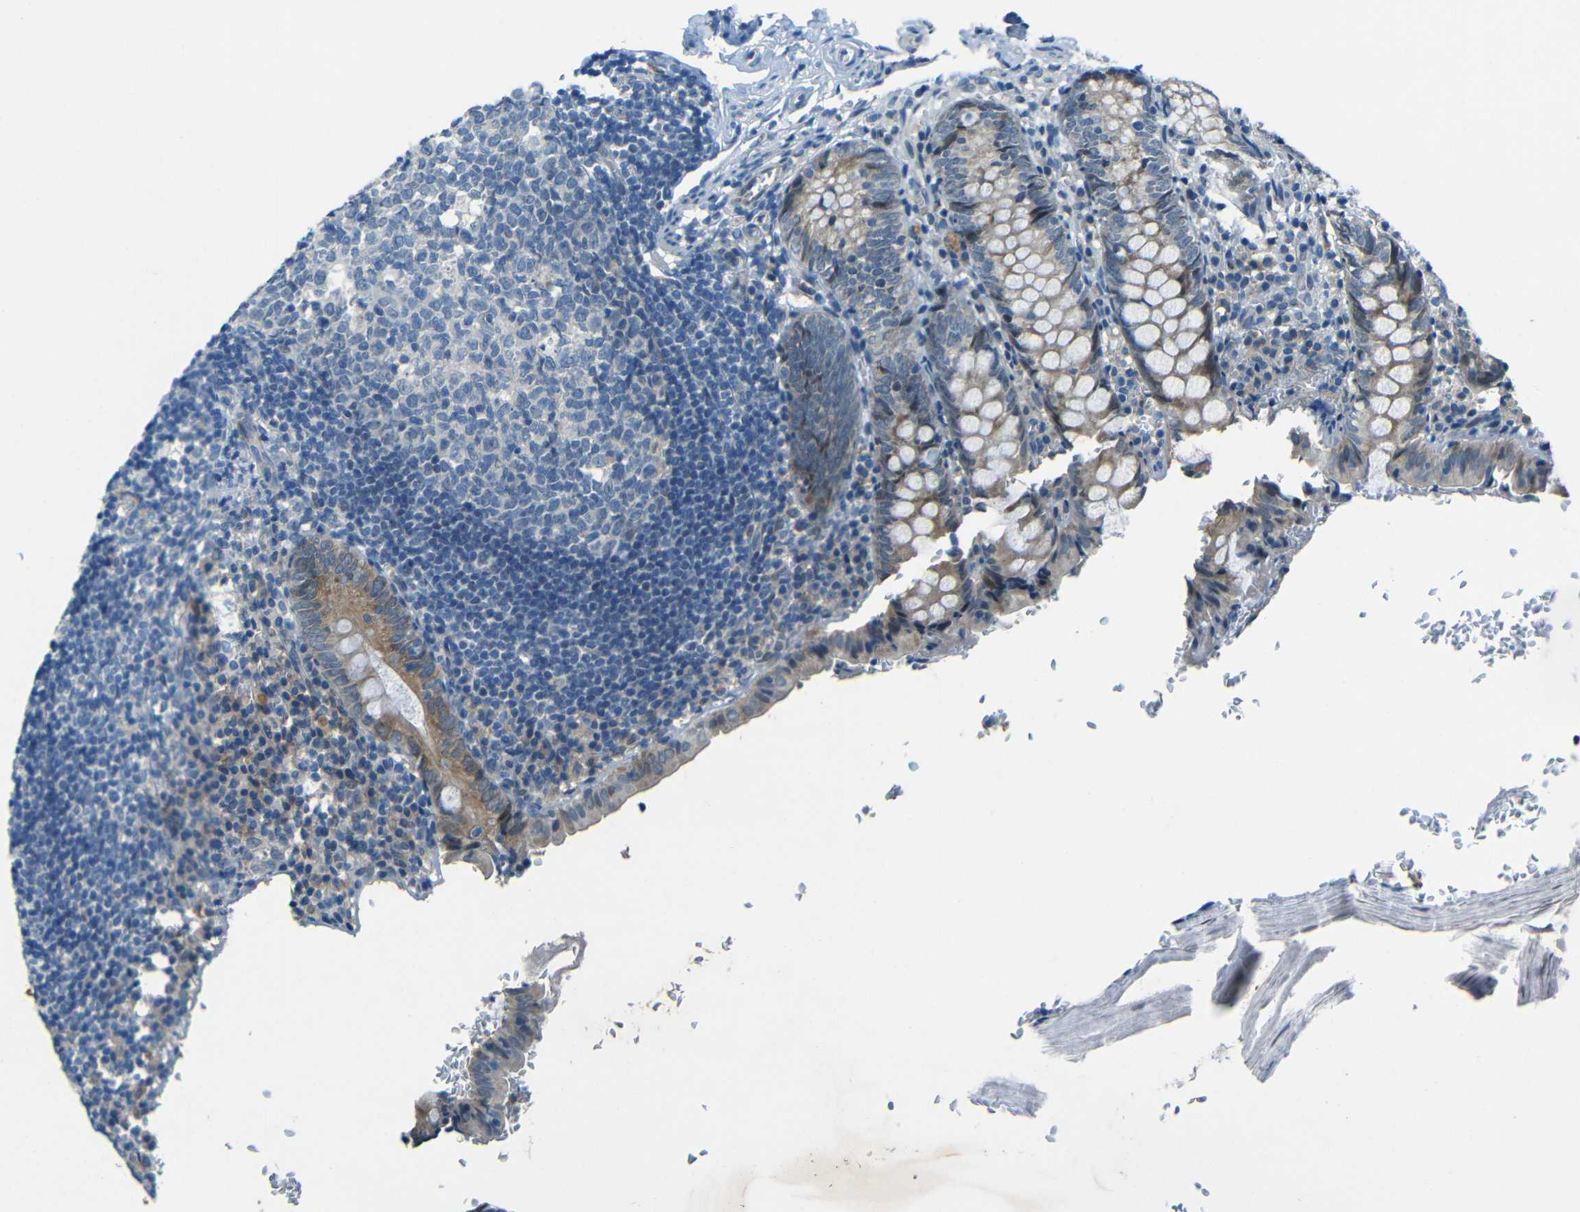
{"staining": {"intensity": "weak", "quantity": ">75%", "location": "cytoplasmic/membranous"}, "tissue": "appendix", "cell_type": "Glandular cells", "image_type": "normal", "snomed": [{"axis": "morphology", "description": "Normal tissue, NOS"}, {"axis": "topography", "description": "Appendix"}], "caption": "Immunohistochemical staining of normal appendix exhibits weak cytoplasmic/membranous protein expression in about >75% of glandular cells. (Stains: DAB in brown, nuclei in blue, Microscopy: brightfield microscopy at high magnification).", "gene": "ANKRD22", "patient": {"sex": "female", "age": 10}}